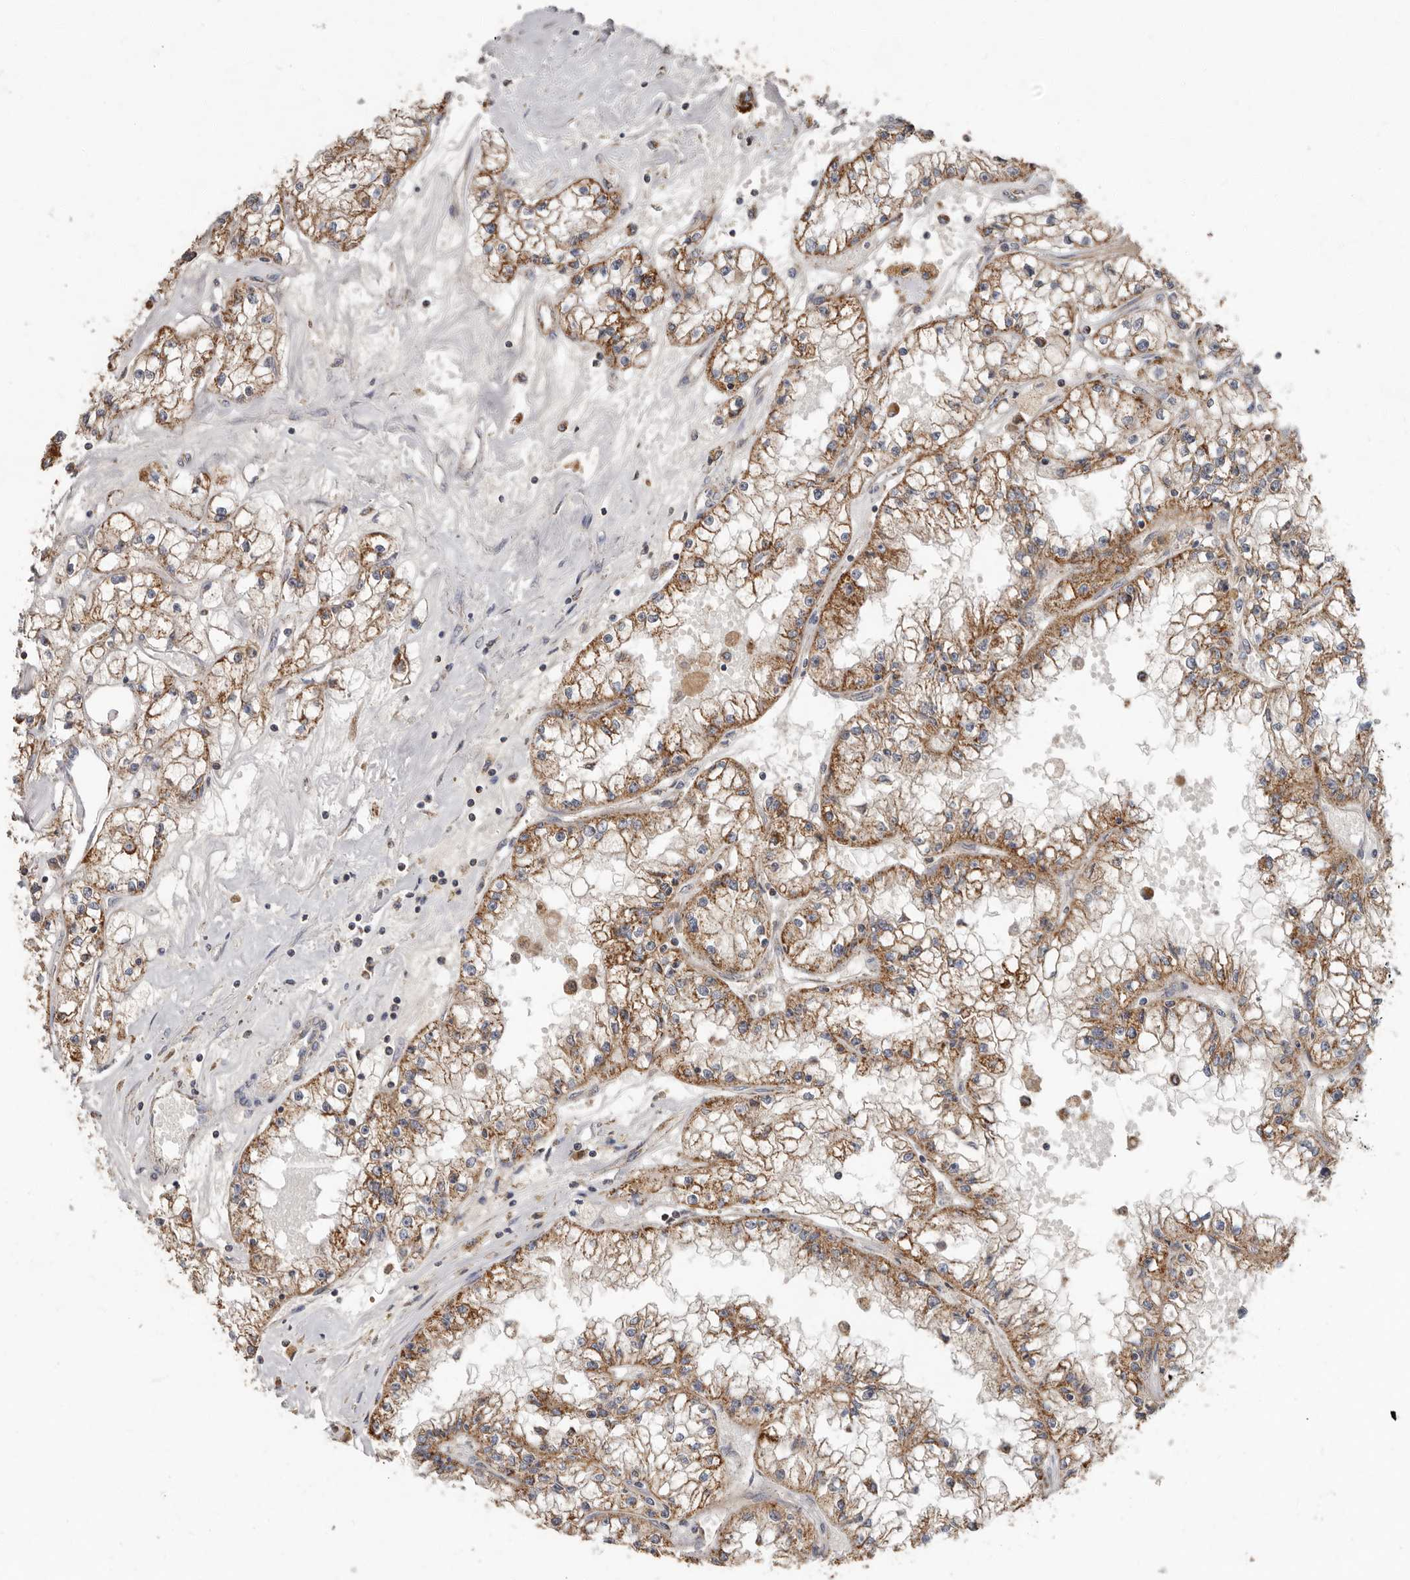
{"staining": {"intensity": "moderate", "quantity": ">75%", "location": "cytoplasmic/membranous"}, "tissue": "renal cancer", "cell_type": "Tumor cells", "image_type": "cancer", "snomed": [{"axis": "morphology", "description": "Adenocarcinoma, NOS"}, {"axis": "topography", "description": "Kidney"}], "caption": "Immunohistochemistry histopathology image of renal cancer stained for a protein (brown), which displays medium levels of moderate cytoplasmic/membranous expression in about >75% of tumor cells.", "gene": "KIF26B", "patient": {"sex": "male", "age": 56}}